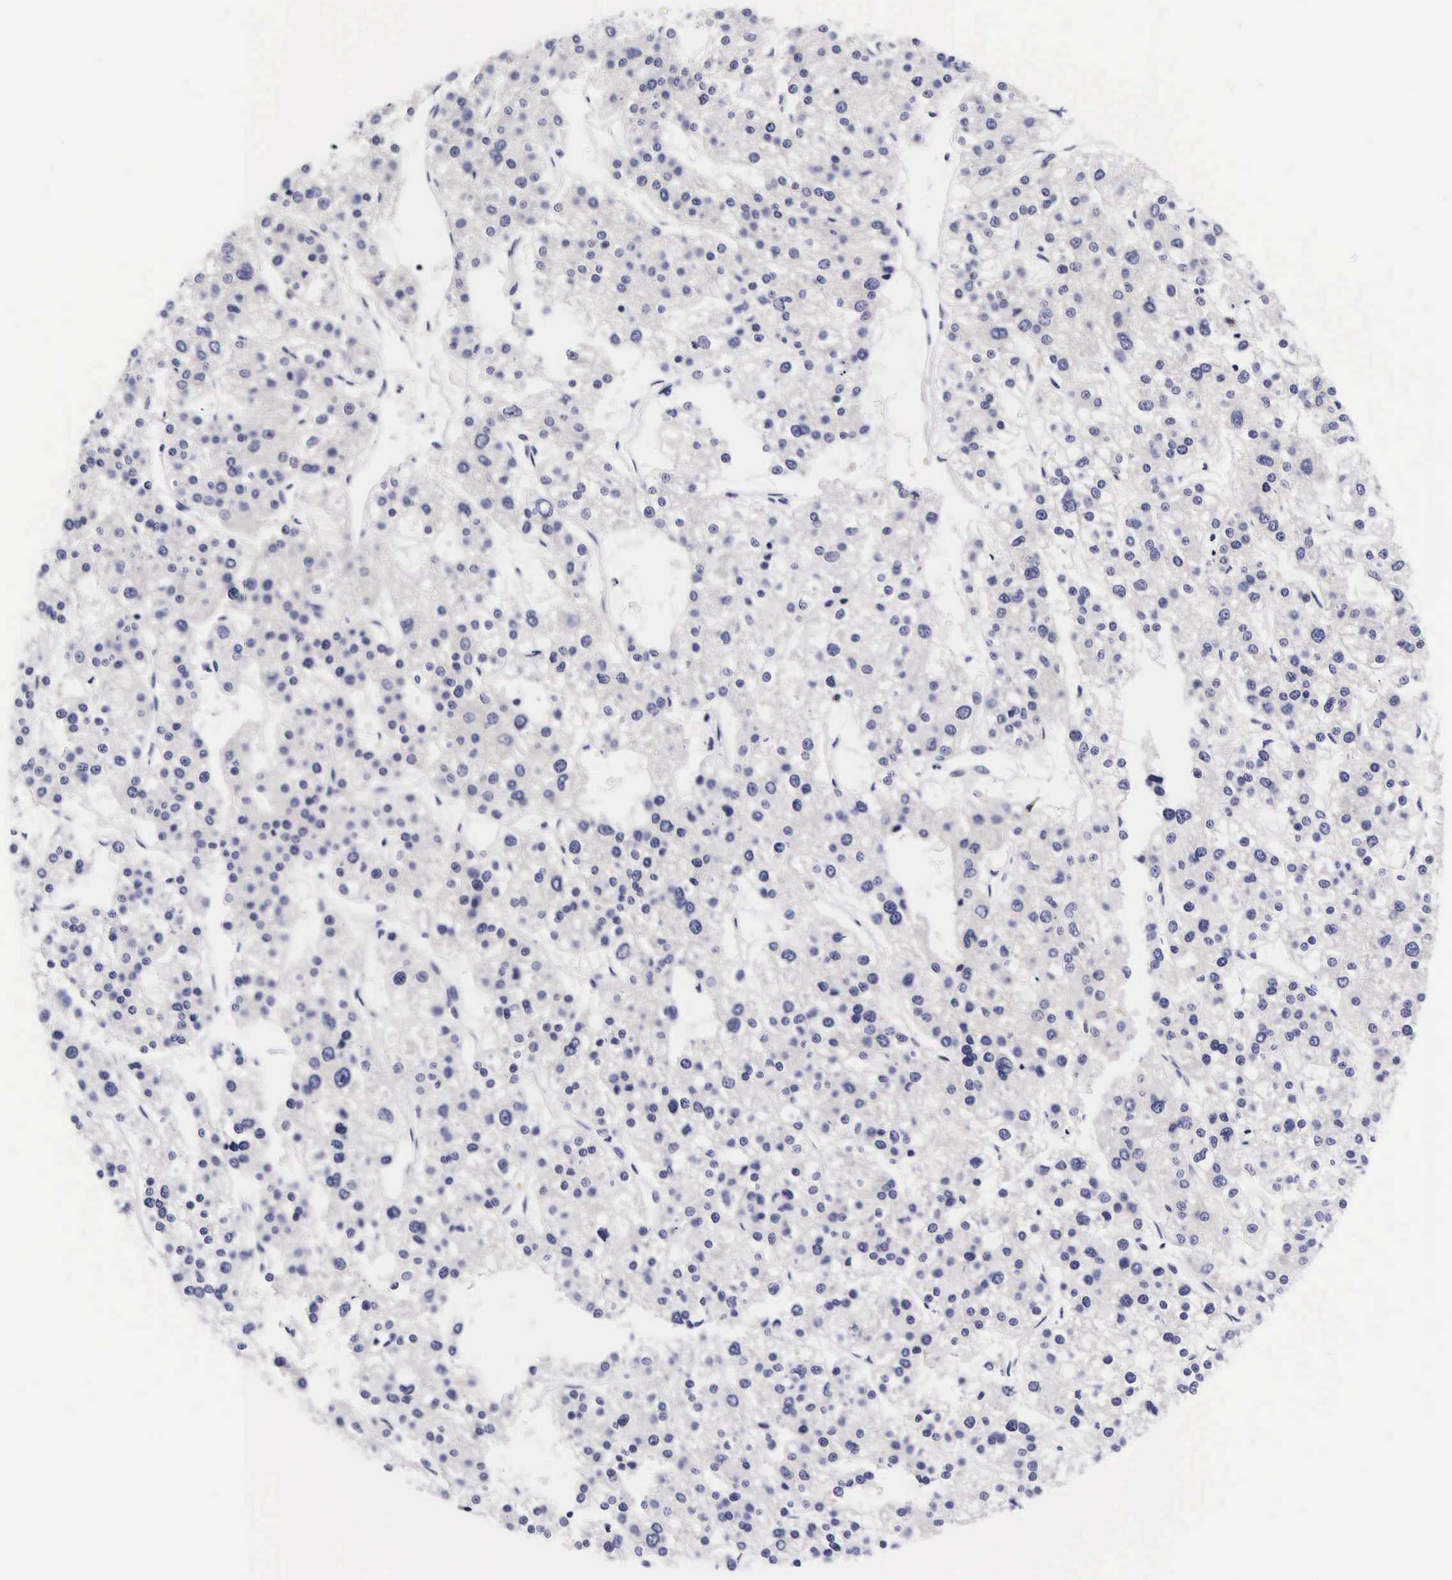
{"staining": {"intensity": "negative", "quantity": "none", "location": "none"}, "tissue": "liver cancer", "cell_type": "Tumor cells", "image_type": "cancer", "snomed": [{"axis": "morphology", "description": "Carcinoma, Hepatocellular, NOS"}, {"axis": "topography", "description": "Liver"}], "caption": "The photomicrograph displays no staining of tumor cells in hepatocellular carcinoma (liver). (Immunohistochemistry, brightfield microscopy, high magnification).", "gene": "UPRT", "patient": {"sex": "female", "age": 85}}